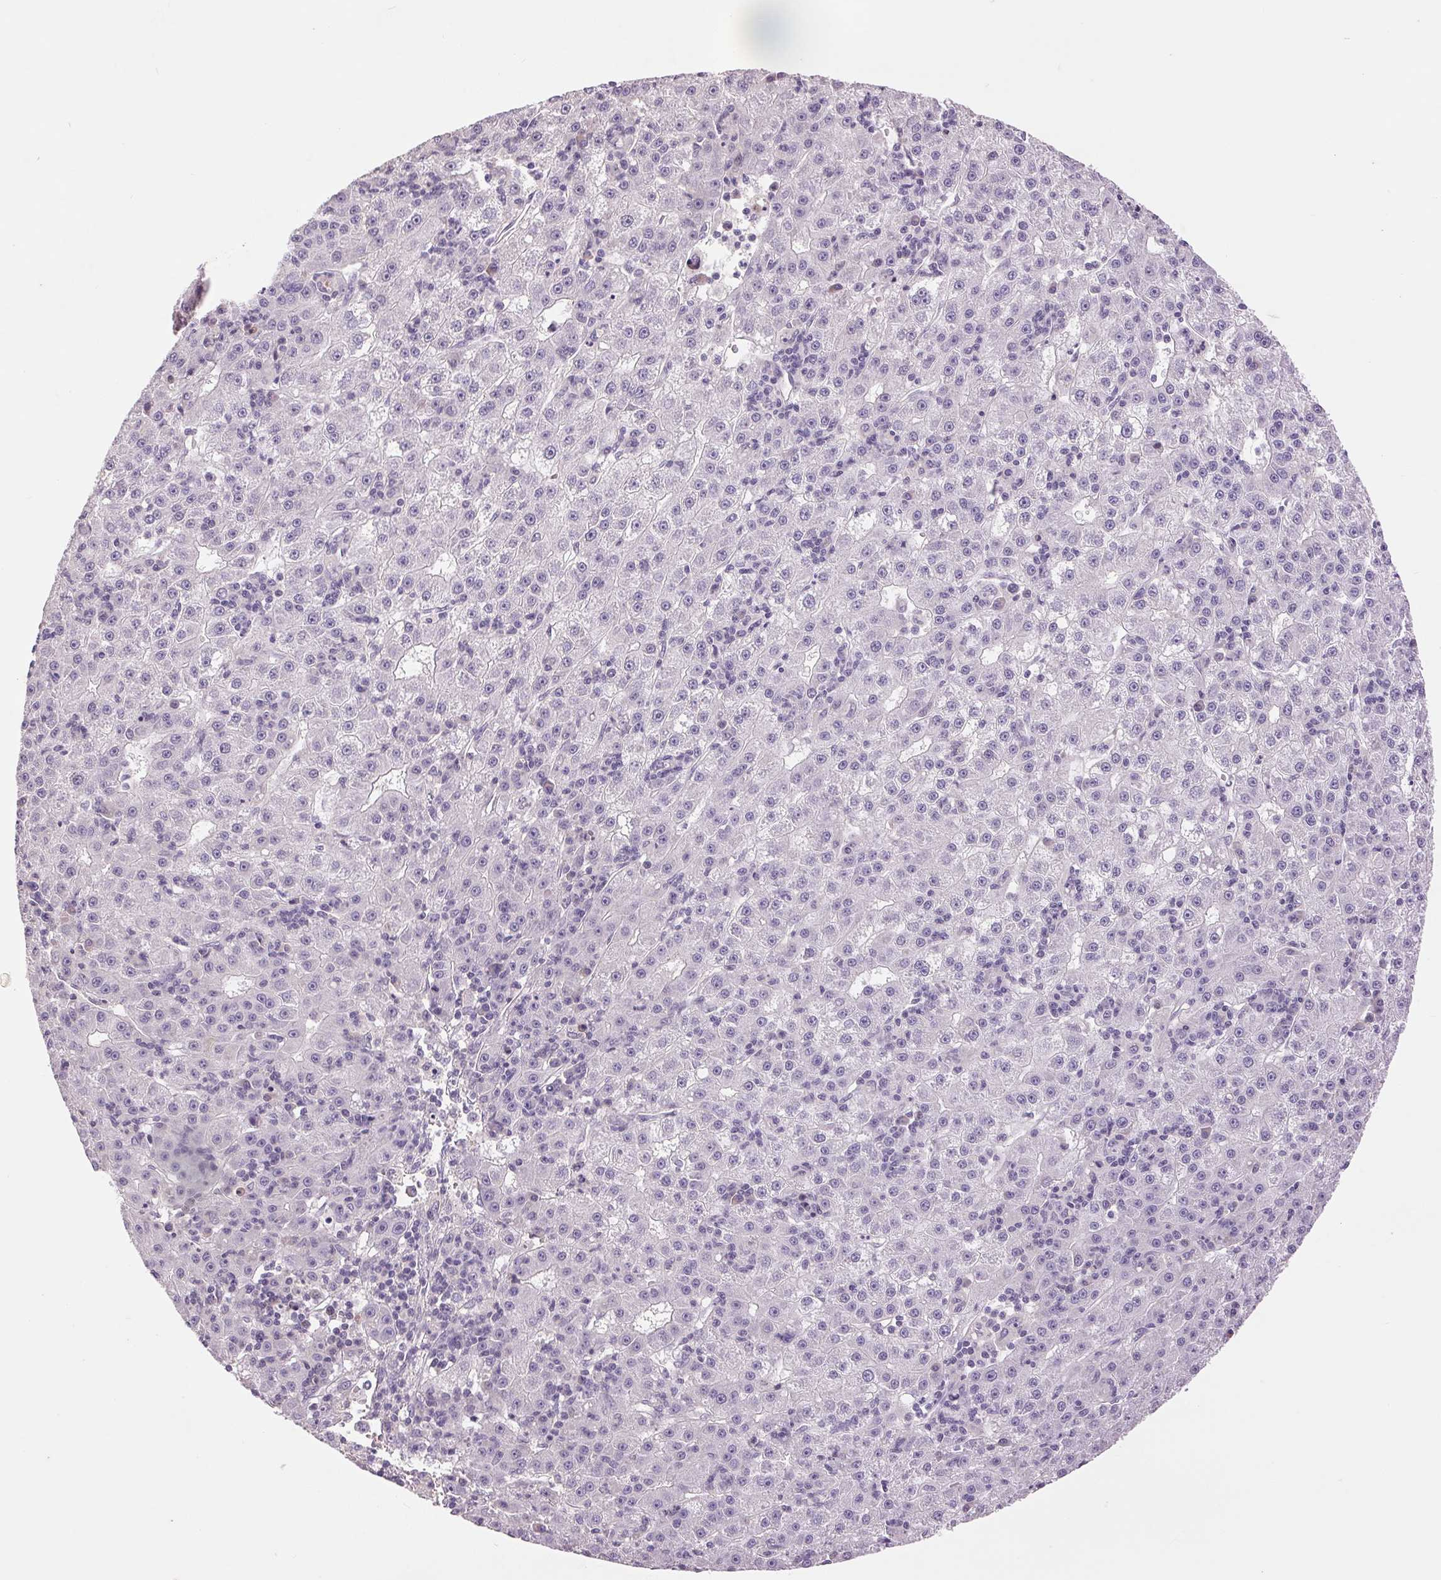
{"staining": {"intensity": "negative", "quantity": "none", "location": "none"}, "tissue": "liver cancer", "cell_type": "Tumor cells", "image_type": "cancer", "snomed": [{"axis": "morphology", "description": "Carcinoma, Hepatocellular, NOS"}, {"axis": "topography", "description": "Liver"}], "caption": "Tumor cells show no significant protein expression in hepatocellular carcinoma (liver). (DAB (3,3'-diaminobenzidine) immunohistochemistry with hematoxylin counter stain).", "gene": "FXYD4", "patient": {"sex": "male", "age": 76}}